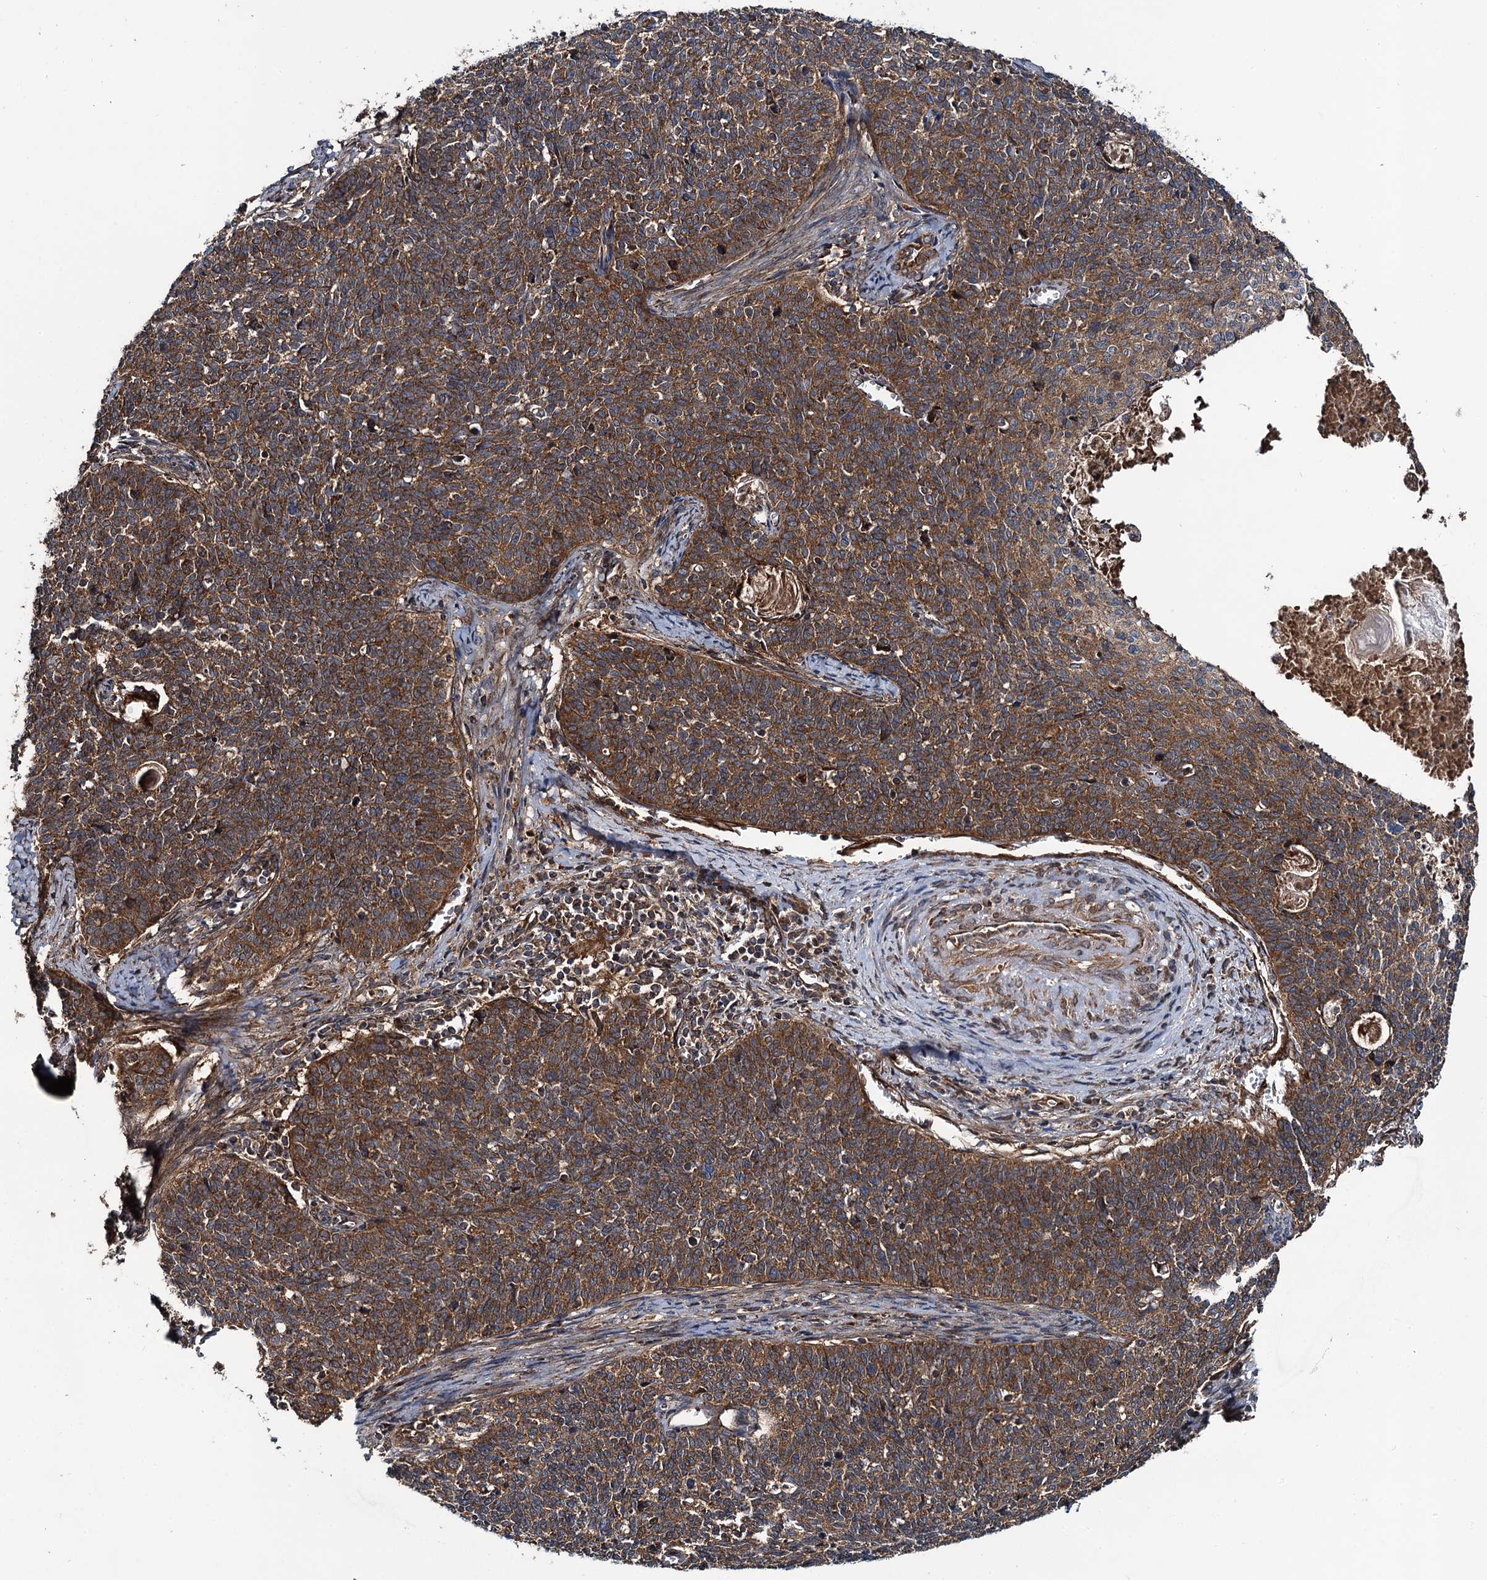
{"staining": {"intensity": "strong", "quantity": ">75%", "location": "cytoplasmic/membranous"}, "tissue": "cervical cancer", "cell_type": "Tumor cells", "image_type": "cancer", "snomed": [{"axis": "morphology", "description": "Squamous cell carcinoma, NOS"}, {"axis": "topography", "description": "Cervix"}], "caption": "IHC of human cervical cancer reveals high levels of strong cytoplasmic/membranous positivity in about >75% of tumor cells. (Brightfield microscopy of DAB IHC at high magnification).", "gene": "NEK1", "patient": {"sex": "female", "age": 39}}